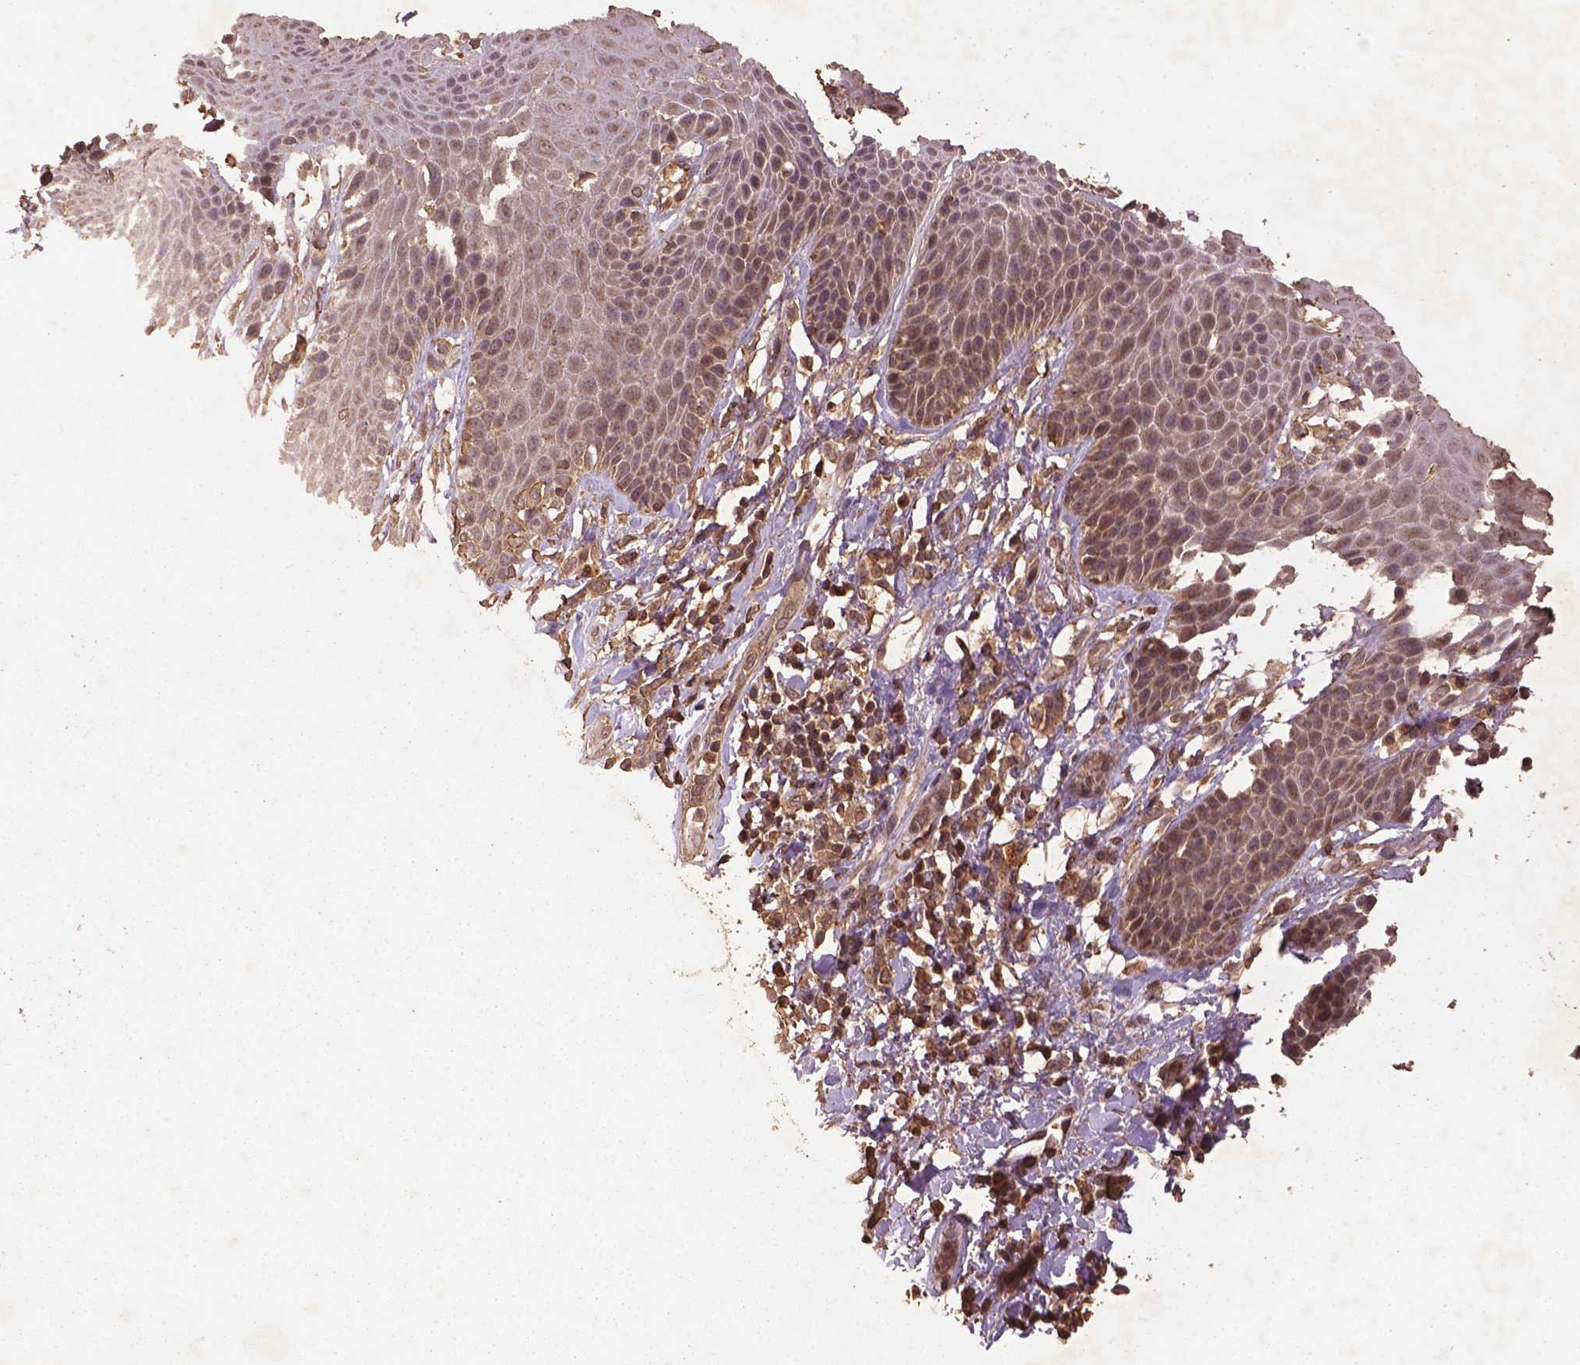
{"staining": {"intensity": "weak", "quantity": "25%-75%", "location": "cytoplasmic/membranous,nuclear"}, "tissue": "skin", "cell_type": "Epidermal cells", "image_type": "normal", "snomed": [{"axis": "morphology", "description": "Normal tissue, NOS"}, {"axis": "topography", "description": "Anal"}, {"axis": "topography", "description": "Peripheral nerve tissue"}], "caption": "Weak cytoplasmic/membranous,nuclear protein staining is present in approximately 25%-75% of epidermal cells in skin.", "gene": "BABAM1", "patient": {"sex": "male", "age": 51}}